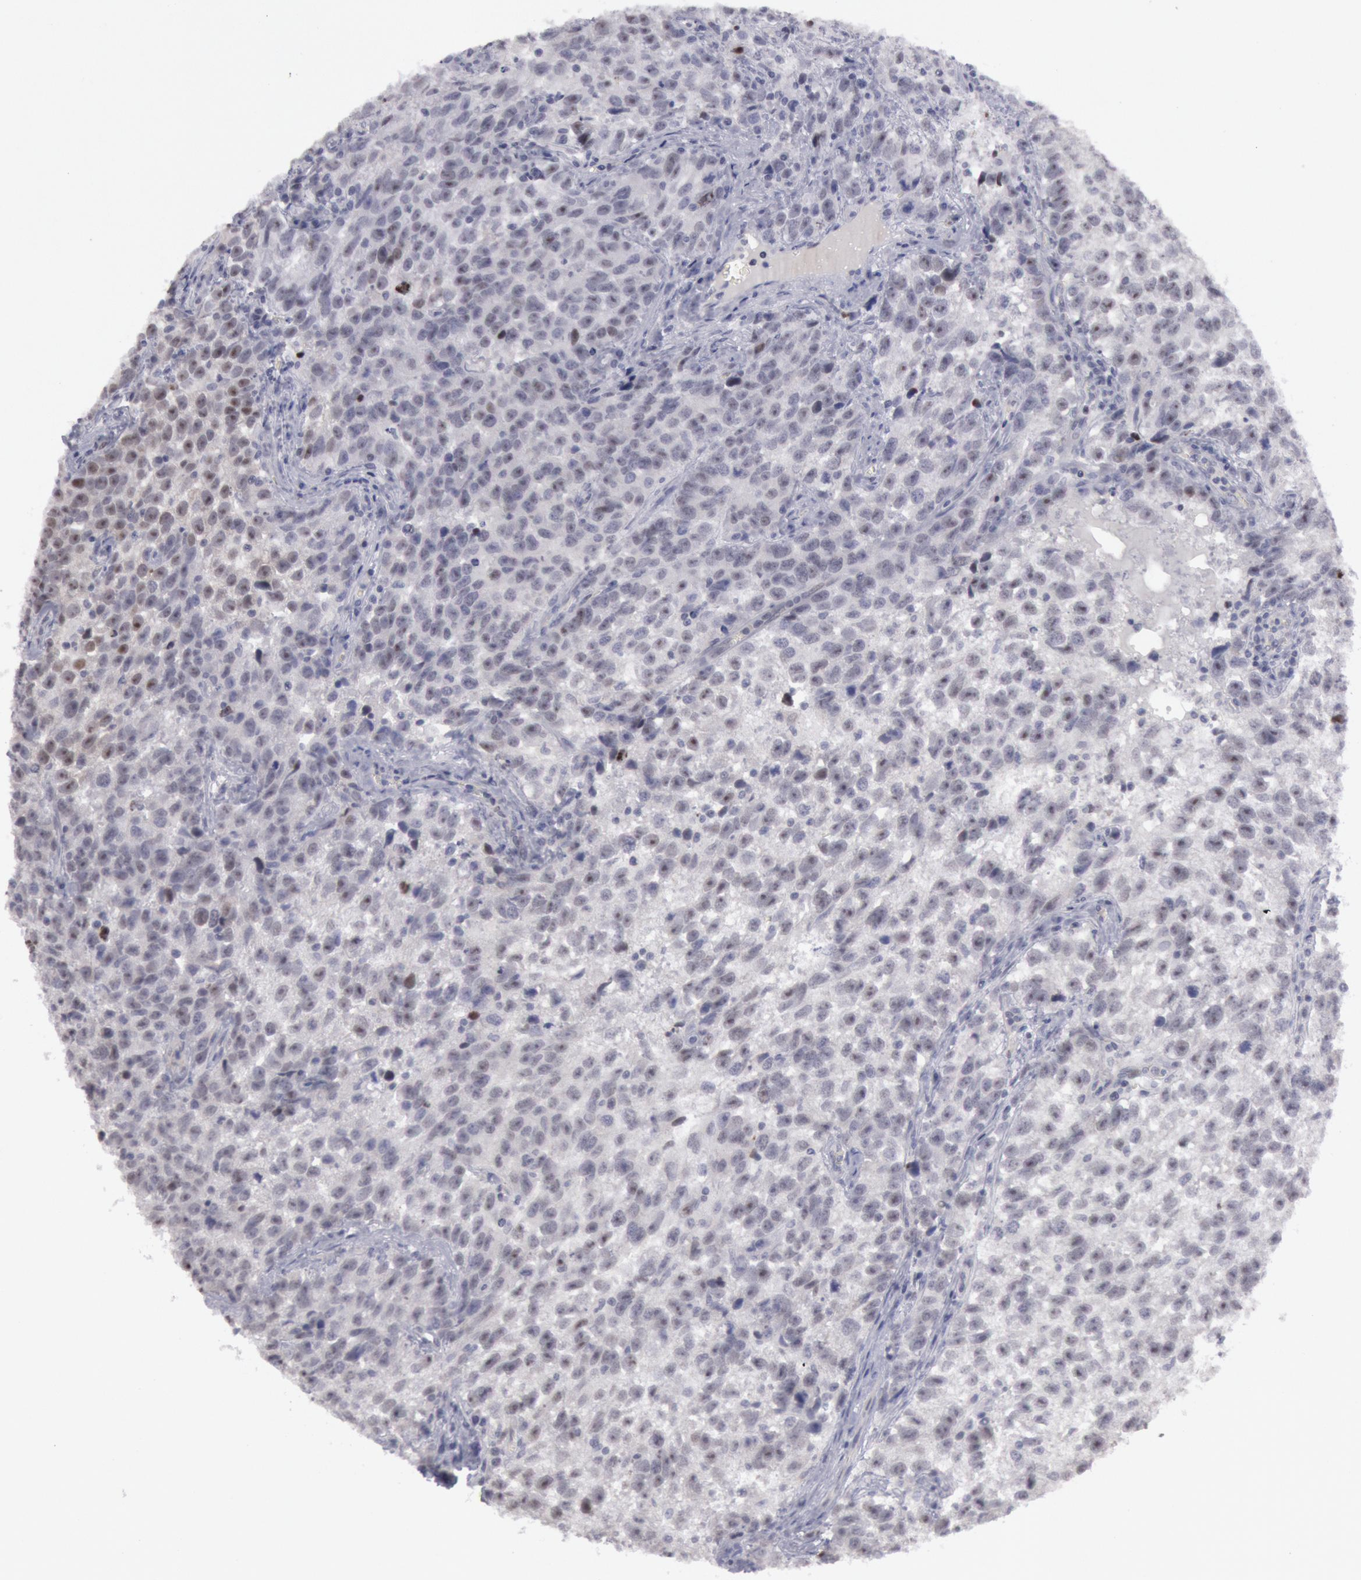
{"staining": {"intensity": "negative", "quantity": "none", "location": "none"}, "tissue": "testis cancer", "cell_type": "Tumor cells", "image_type": "cancer", "snomed": [{"axis": "morphology", "description": "Seminoma, NOS"}, {"axis": "topography", "description": "Testis"}], "caption": "Tumor cells are negative for brown protein staining in testis cancer (seminoma).", "gene": "JOSD1", "patient": {"sex": "male", "age": 38}}